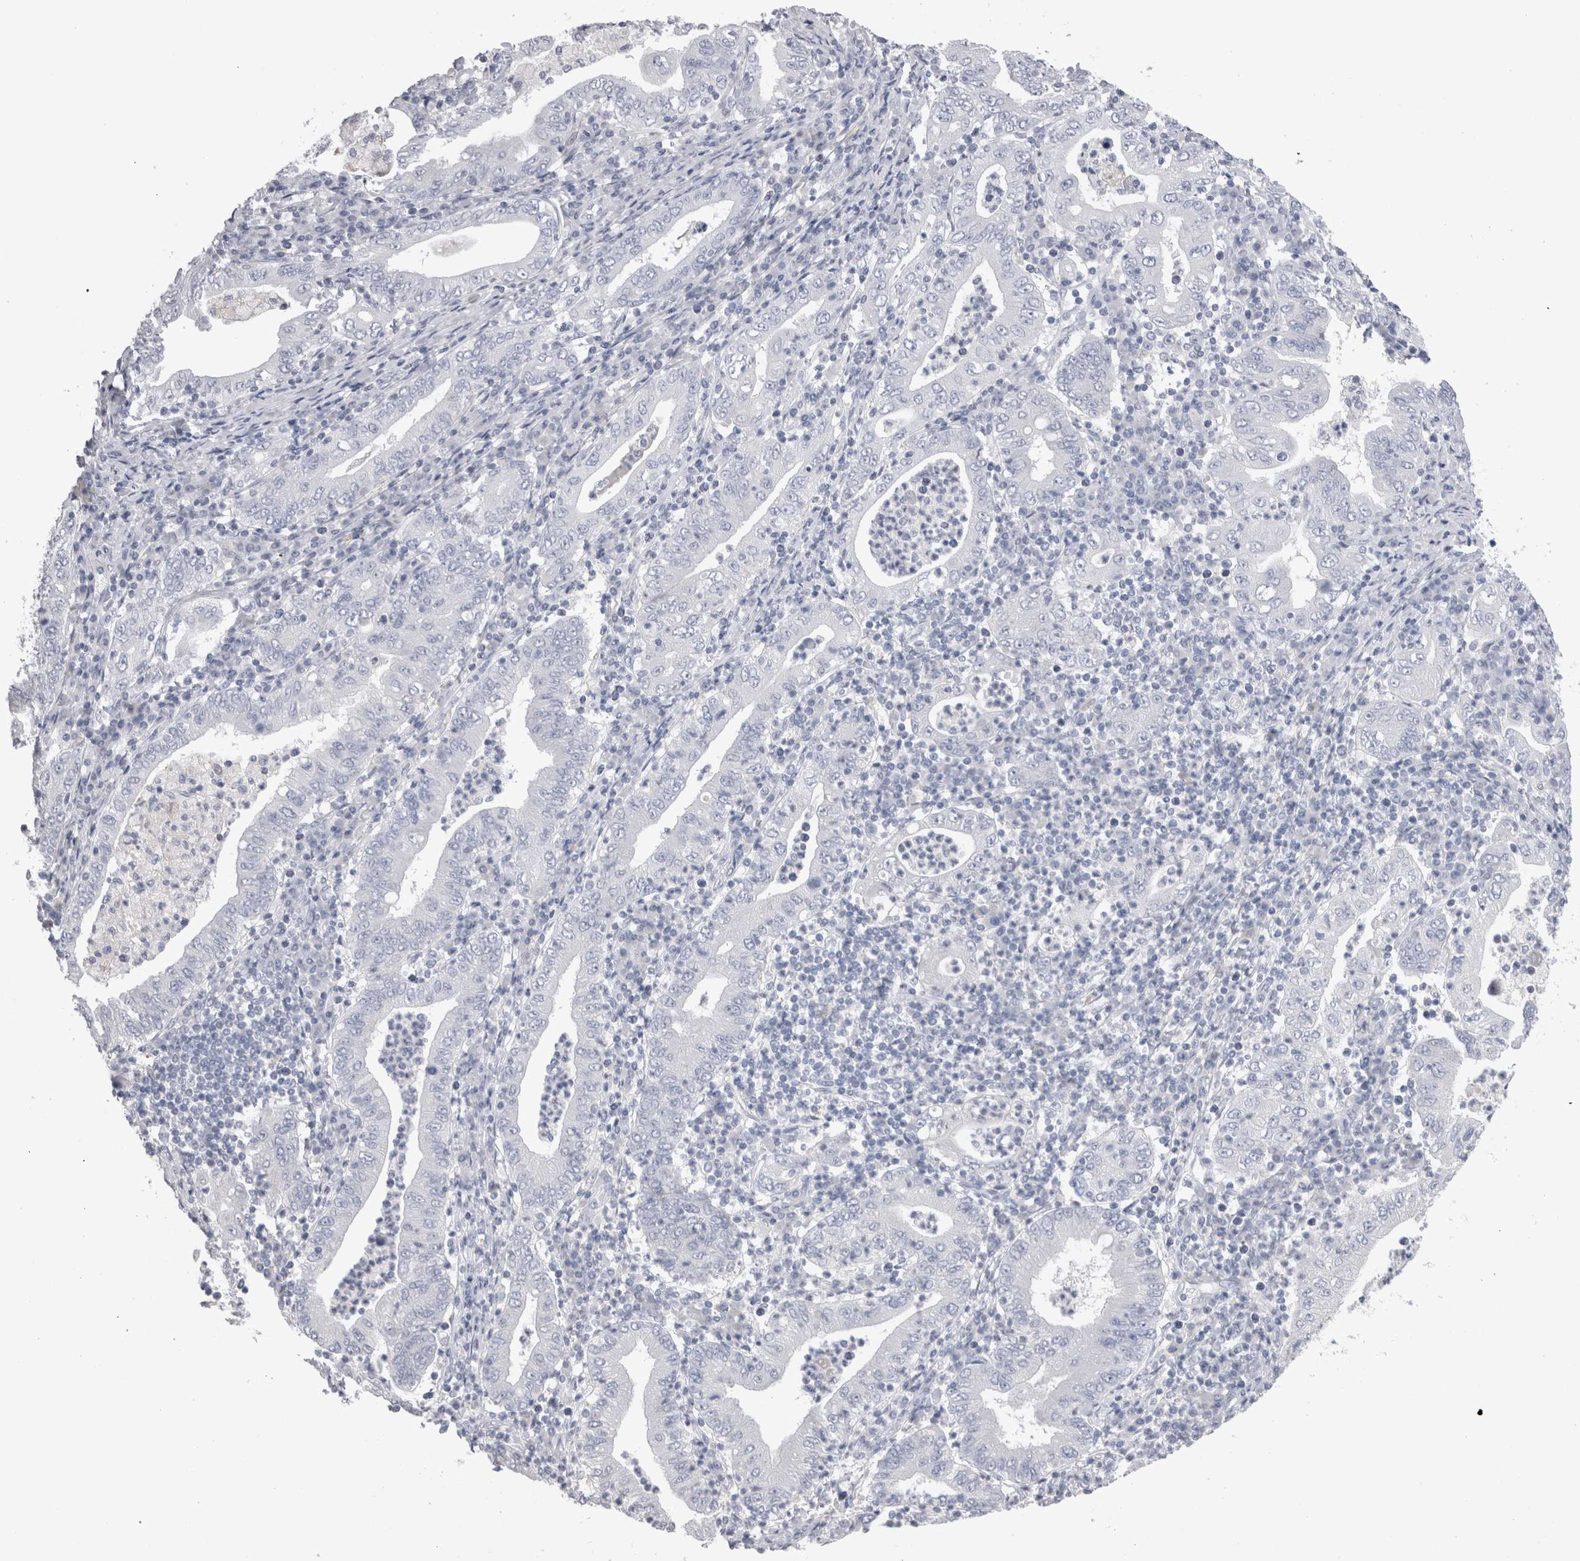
{"staining": {"intensity": "negative", "quantity": "none", "location": "none"}, "tissue": "stomach cancer", "cell_type": "Tumor cells", "image_type": "cancer", "snomed": [{"axis": "morphology", "description": "Normal tissue, NOS"}, {"axis": "morphology", "description": "Adenocarcinoma, NOS"}, {"axis": "topography", "description": "Esophagus"}, {"axis": "topography", "description": "Stomach, upper"}, {"axis": "topography", "description": "Peripheral nerve tissue"}], "caption": "This is a photomicrograph of immunohistochemistry staining of adenocarcinoma (stomach), which shows no positivity in tumor cells.", "gene": "SUCNR1", "patient": {"sex": "male", "age": 62}}